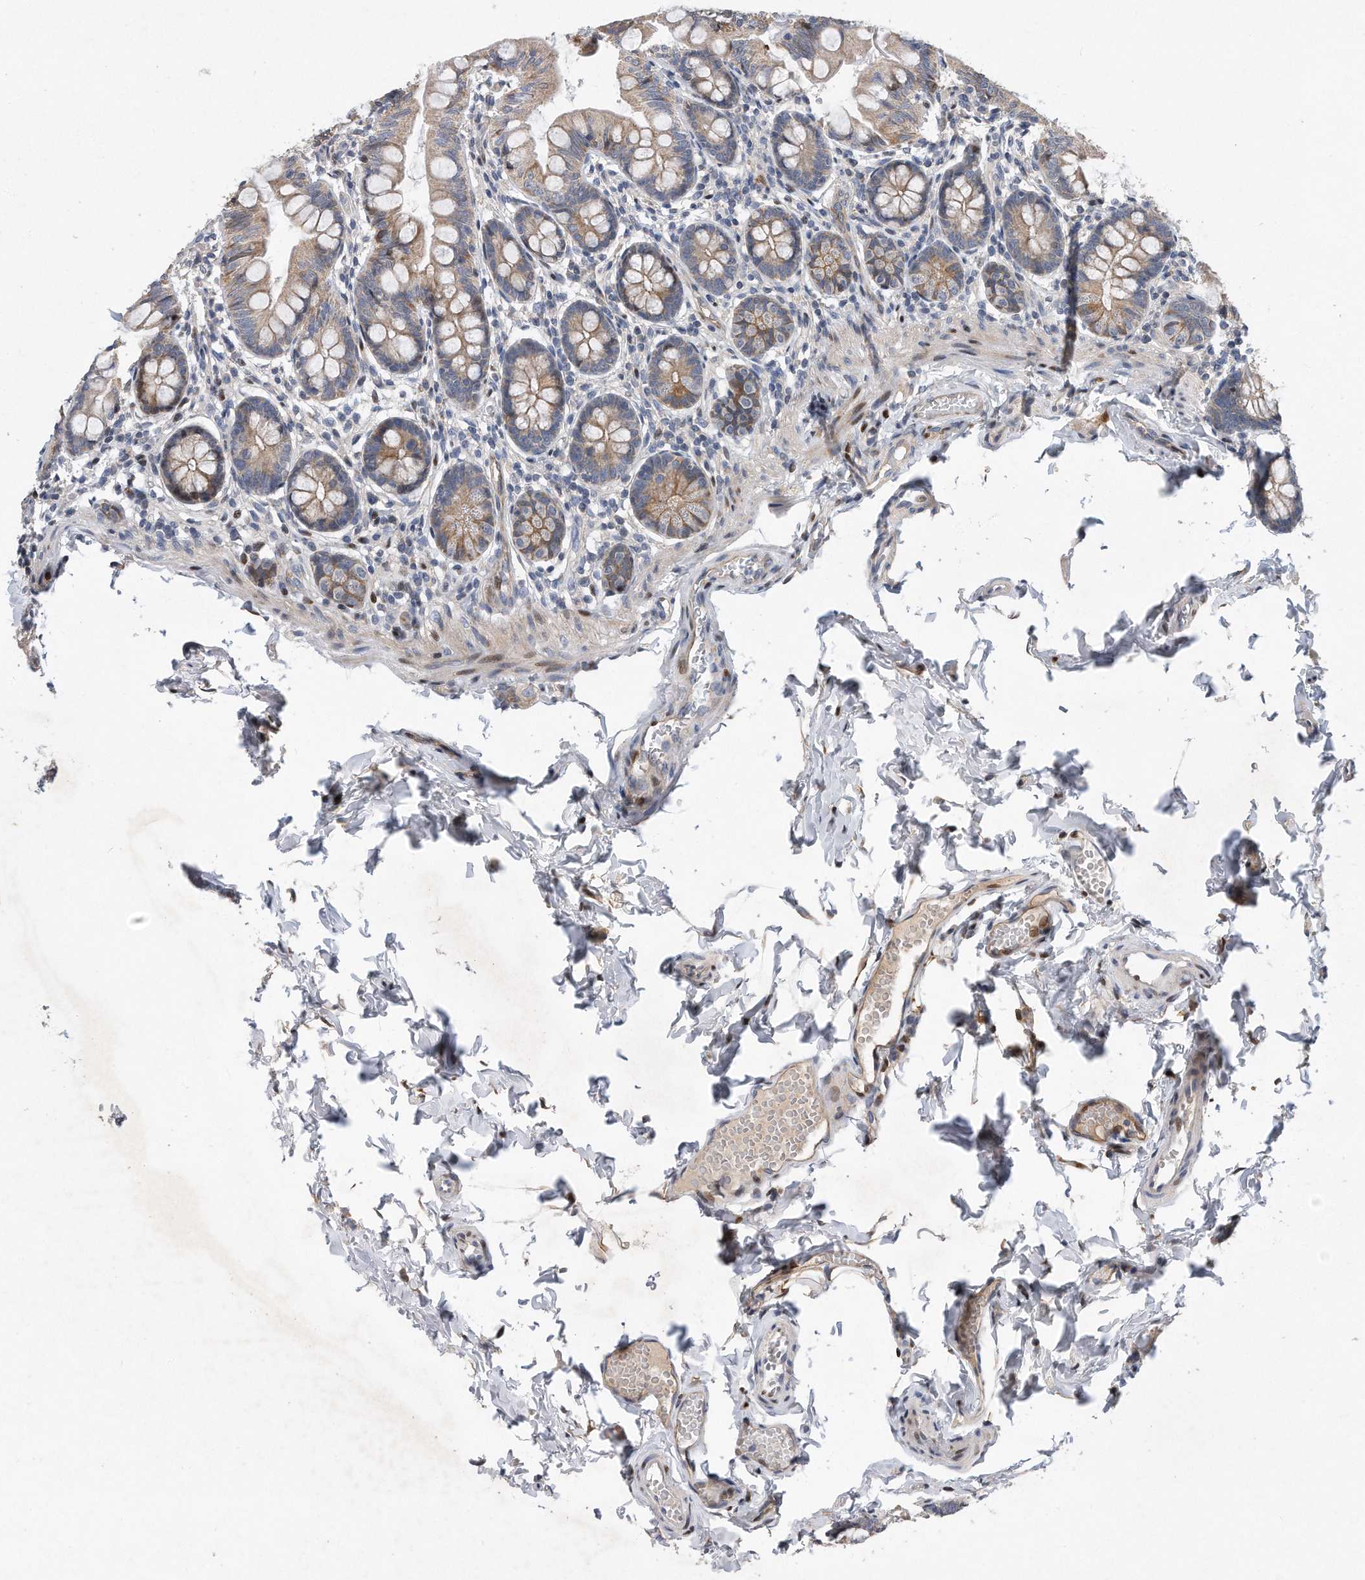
{"staining": {"intensity": "weak", "quantity": ">75%", "location": "cytoplasmic/membranous"}, "tissue": "small intestine", "cell_type": "Glandular cells", "image_type": "normal", "snomed": [{"axis": "morphology", "description": "Normal tissue, NOS"}, {"axis": "topography", "description": "Small intestine"}], "caption": "Brown immunohistochemical staining in benign human small intestine exhibits weak cytoplasmic/membranous expression in about >75% of glandular cells.", "gene": "CDH12", "patient": {"sex": "male", "age": 7}}